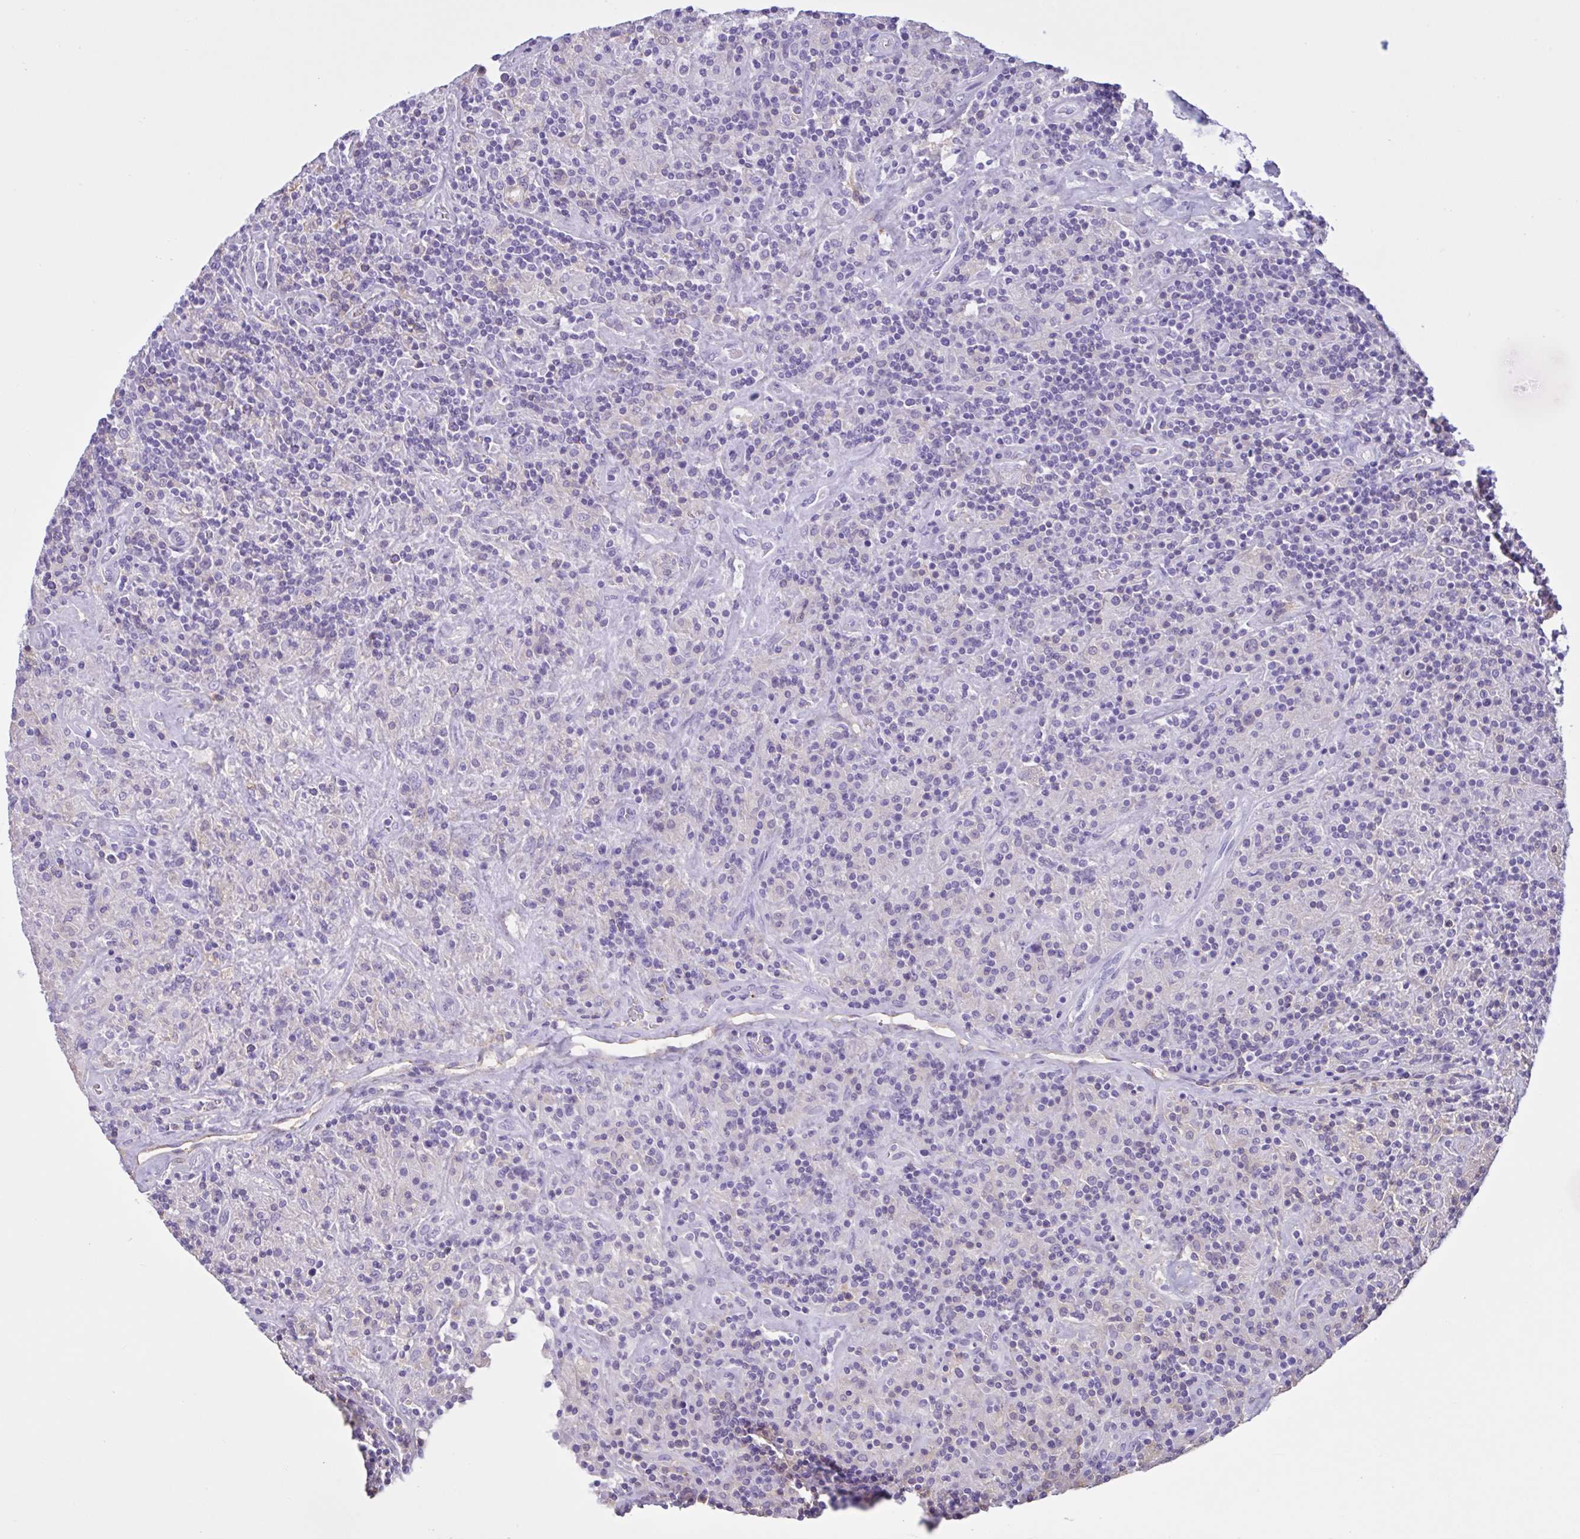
{"staining": {"intensity": "negative", "quantity": "none", "location": "none"}, "tissue": "lymphoma", "cell_type": "Tumor cells", "image_type": "cancer", "snomed": [{"axis": "morphology", "description": "Hodgkin's disease, NOS"}, {"axis": "topography", "description": "Lymph node"}], "caption": "Protein analysis of lymphoma shows no significant staining in tumor cells. (DAB immunohistochemistry, high magnification).", "gene": "LARGE2", "patient": {"sex": "male", "age": 70}}